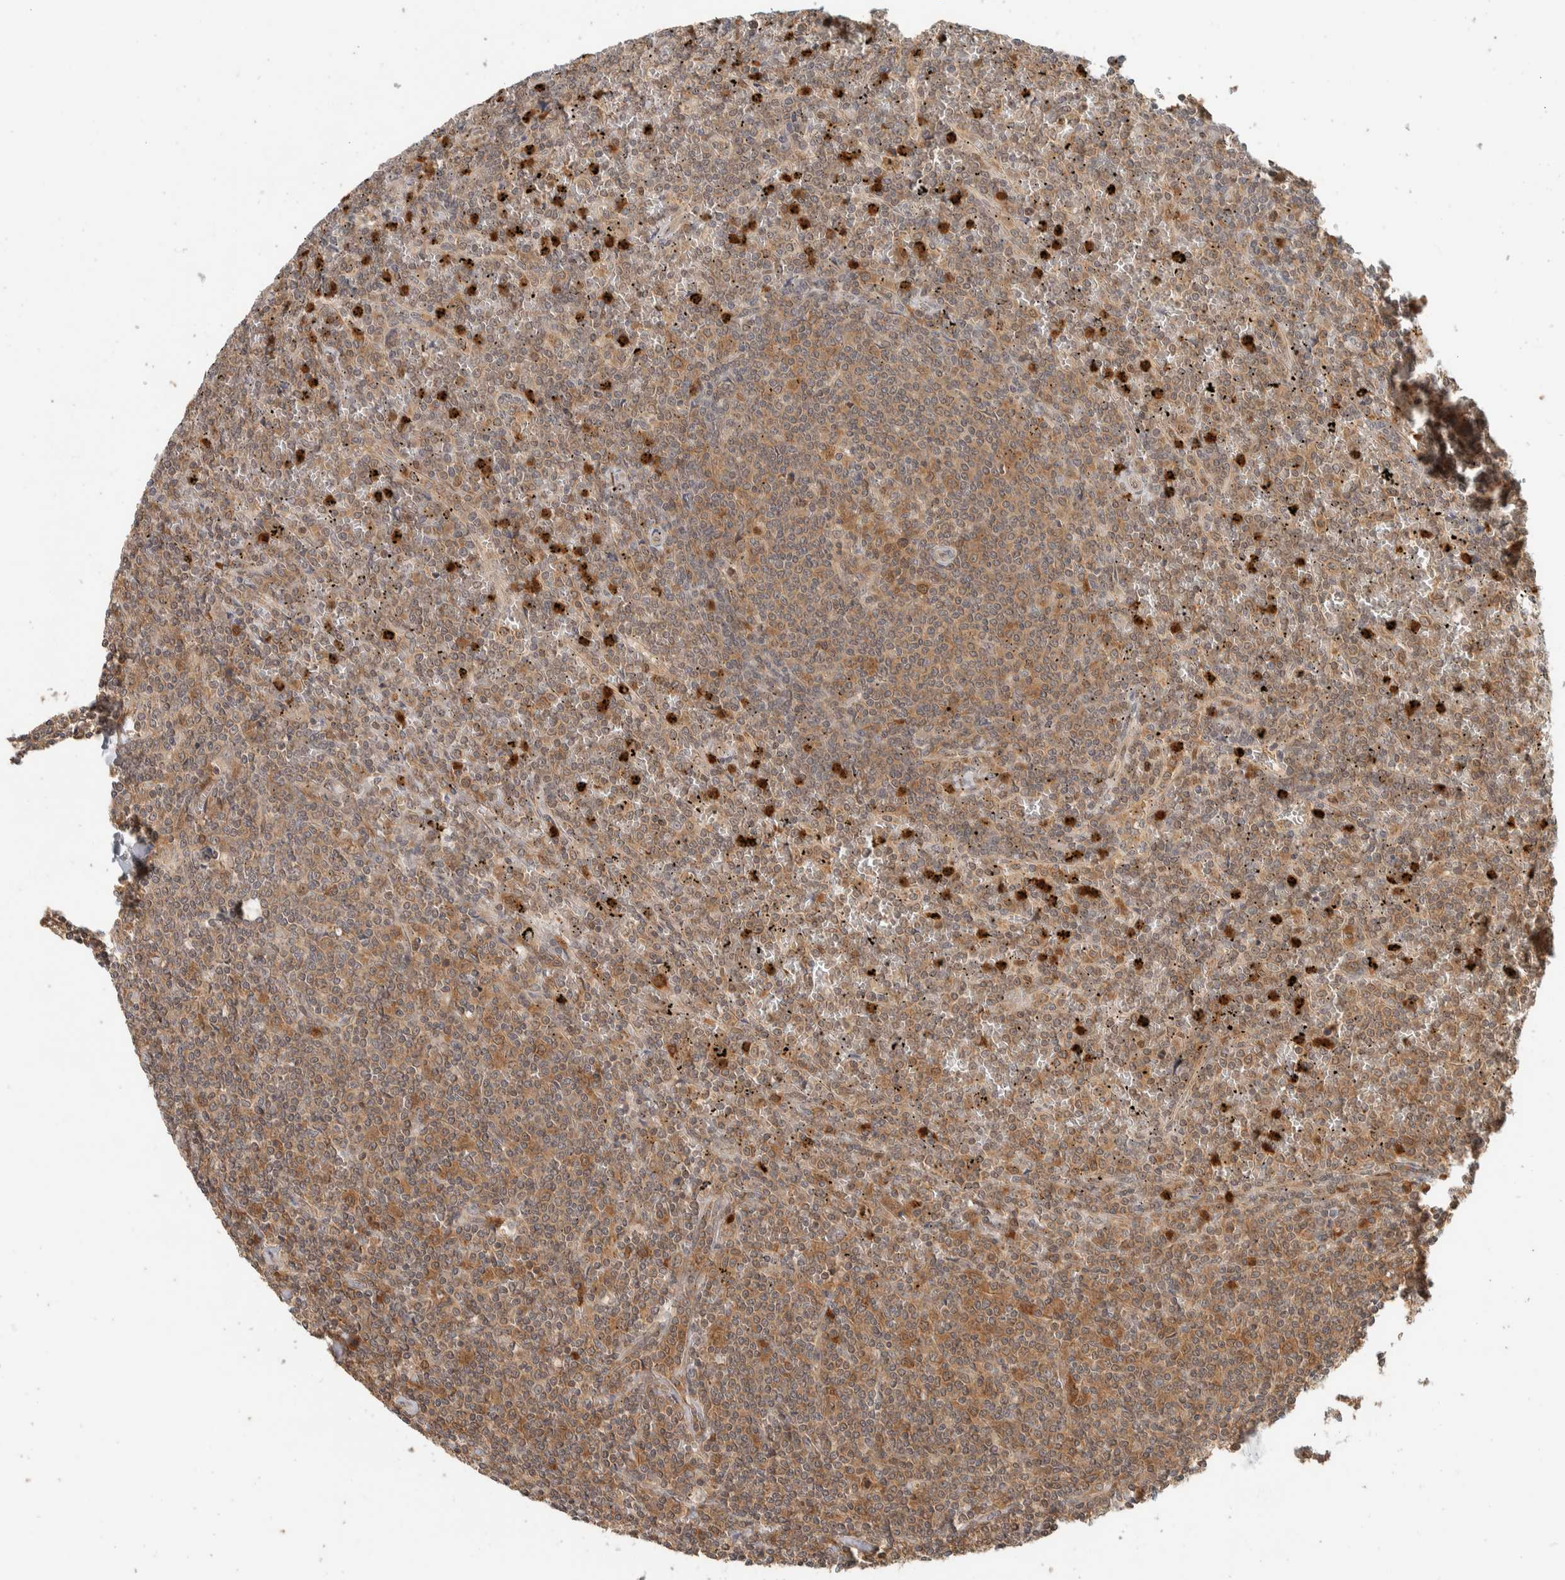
{"staining": {"intensity": "moderate", "quantity": ">75%", "location": "cytoplasmic/membranous"}, "tissue": "lymphoma", "cell_type": "Tumor cells", "image_type": "cancer", "snomed": [{"axis": "morphology", "description": "Malignant lymphoma, non-Hodgkin's type, Low grade"}, {"axis": "topography", "description": "Spleen"}], "caption": "About >75% of tumor cells in human lymphoma show moderate cytoplasmic/membranous protein staining as visualized by brown immunohistochemical staining.", "gene": "ADSS2", "patient": {"sex": "female", "age": 19}}